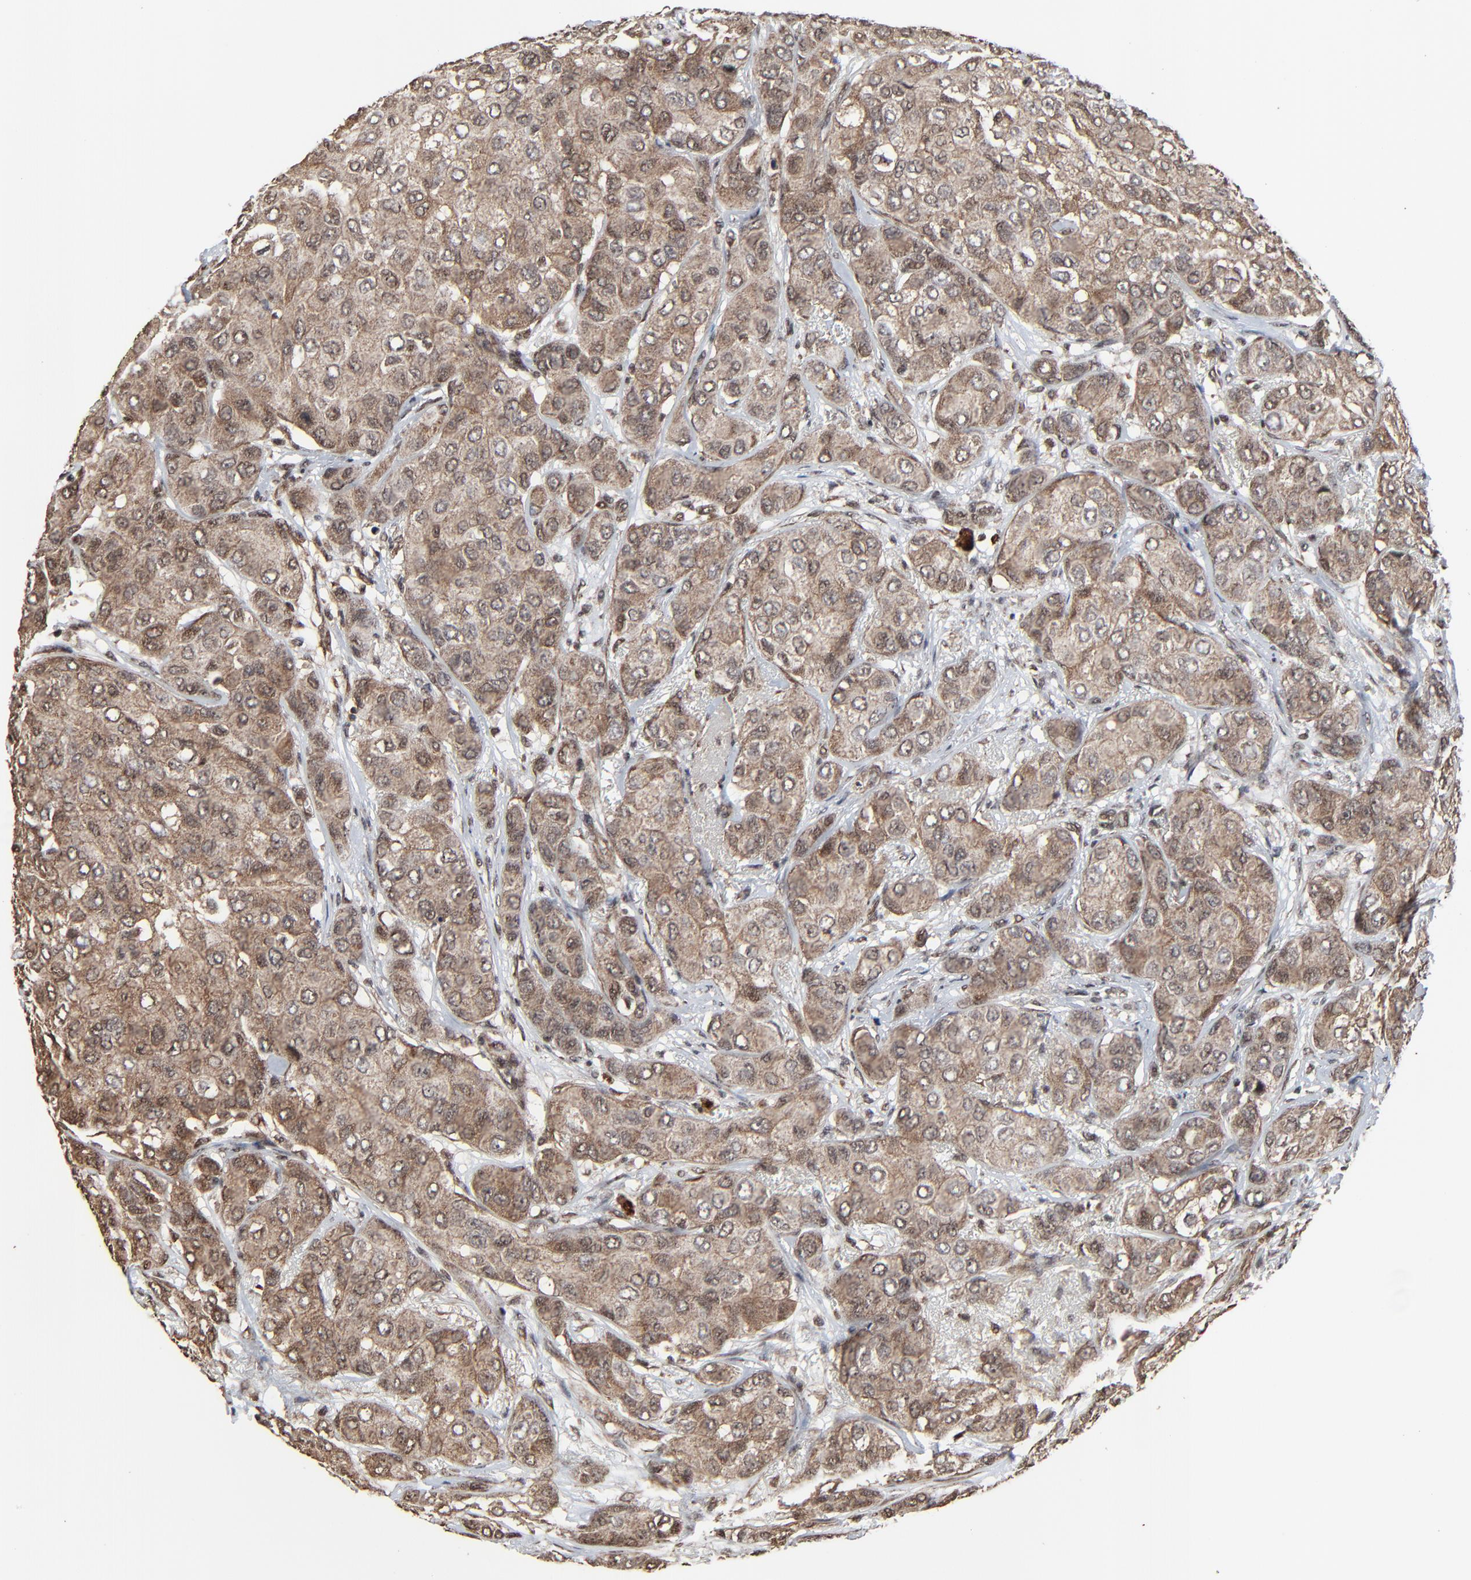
{"staining": {"intensity": "moderate", "quantity": ">75%", "location": "cytoplasmic/membranous,nuclear"}, "tissue": "breast cancer", "cell_type": "Tumor cells", "image_type": "cancer", "snomed": [{"axis": "morphology", "description": "Duct carcinoma"}, {"axis": "topography", "description": "Breast"}], "caption": "Breast cancer (infiltrating ductal carcinoma) stained with IHC demonstrates moderate cytoplasmic/membranous and nuclear positivity in approximately >75% of tumor cells.", "gene": "RHOJ", "patient": {"sex": "female", "age": 68}}